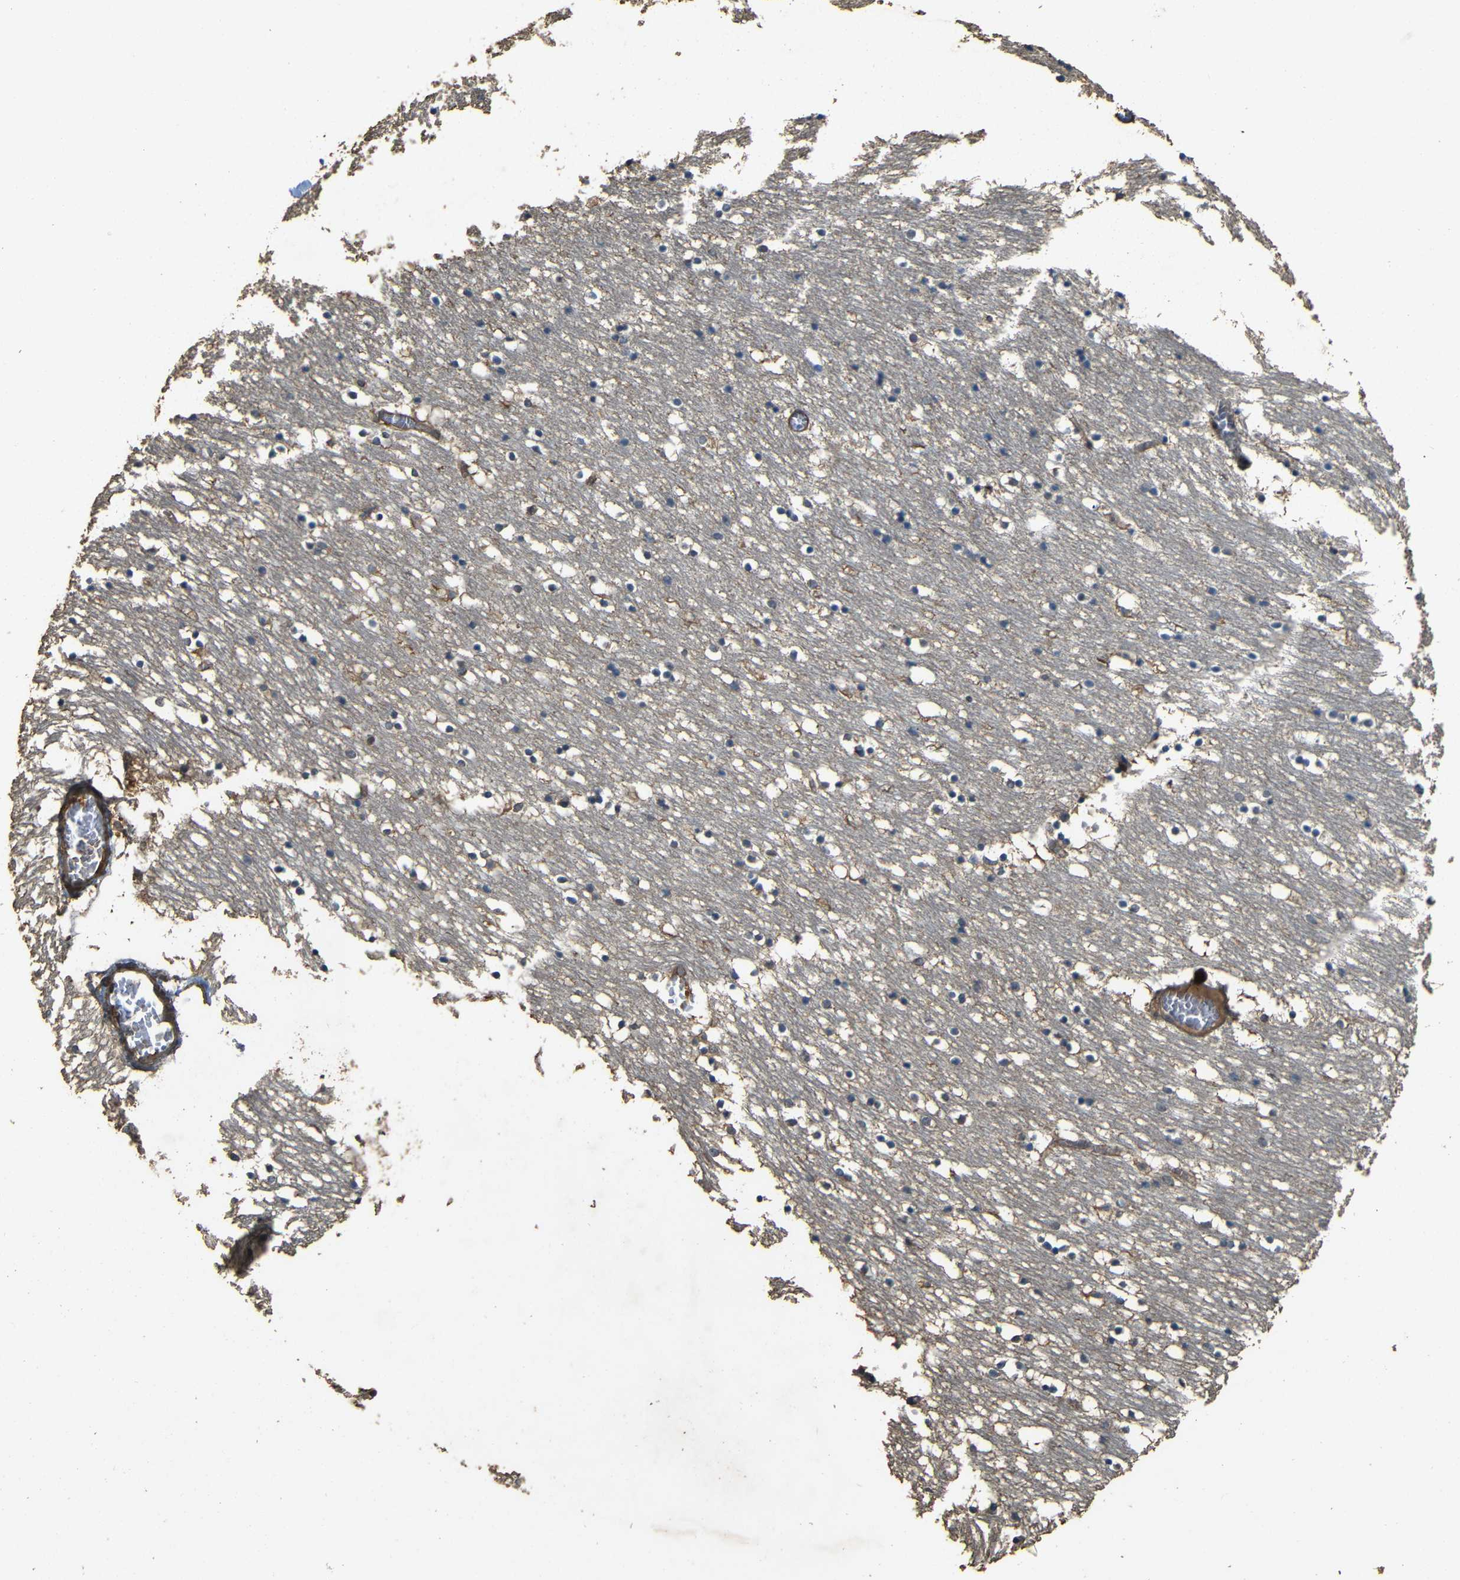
{"staining": {"intensity": "negative", "quantity": "none", "location": "none"}, "tissue": "caudate", "cell_type": "Glial cells", "image_type": "normal", "snomed": [{"axis": "morphology", "description": "Normal tissue, NOS"}, {"axis": "topography", "description": "Lateral ventricle wall"}], "caption": "High magnification brightfield microscopy of benign caudate stained with DAB (3,3'-diaminobenzidine) (brown) and counterstained with hematoxylin (blue): glial cells show no significant expression. (Brightfield microscopy of DAB immunohistochemistry at high magnification).", "gene": "PDE5A", "patient": {"sex": "male", "age": 45}}